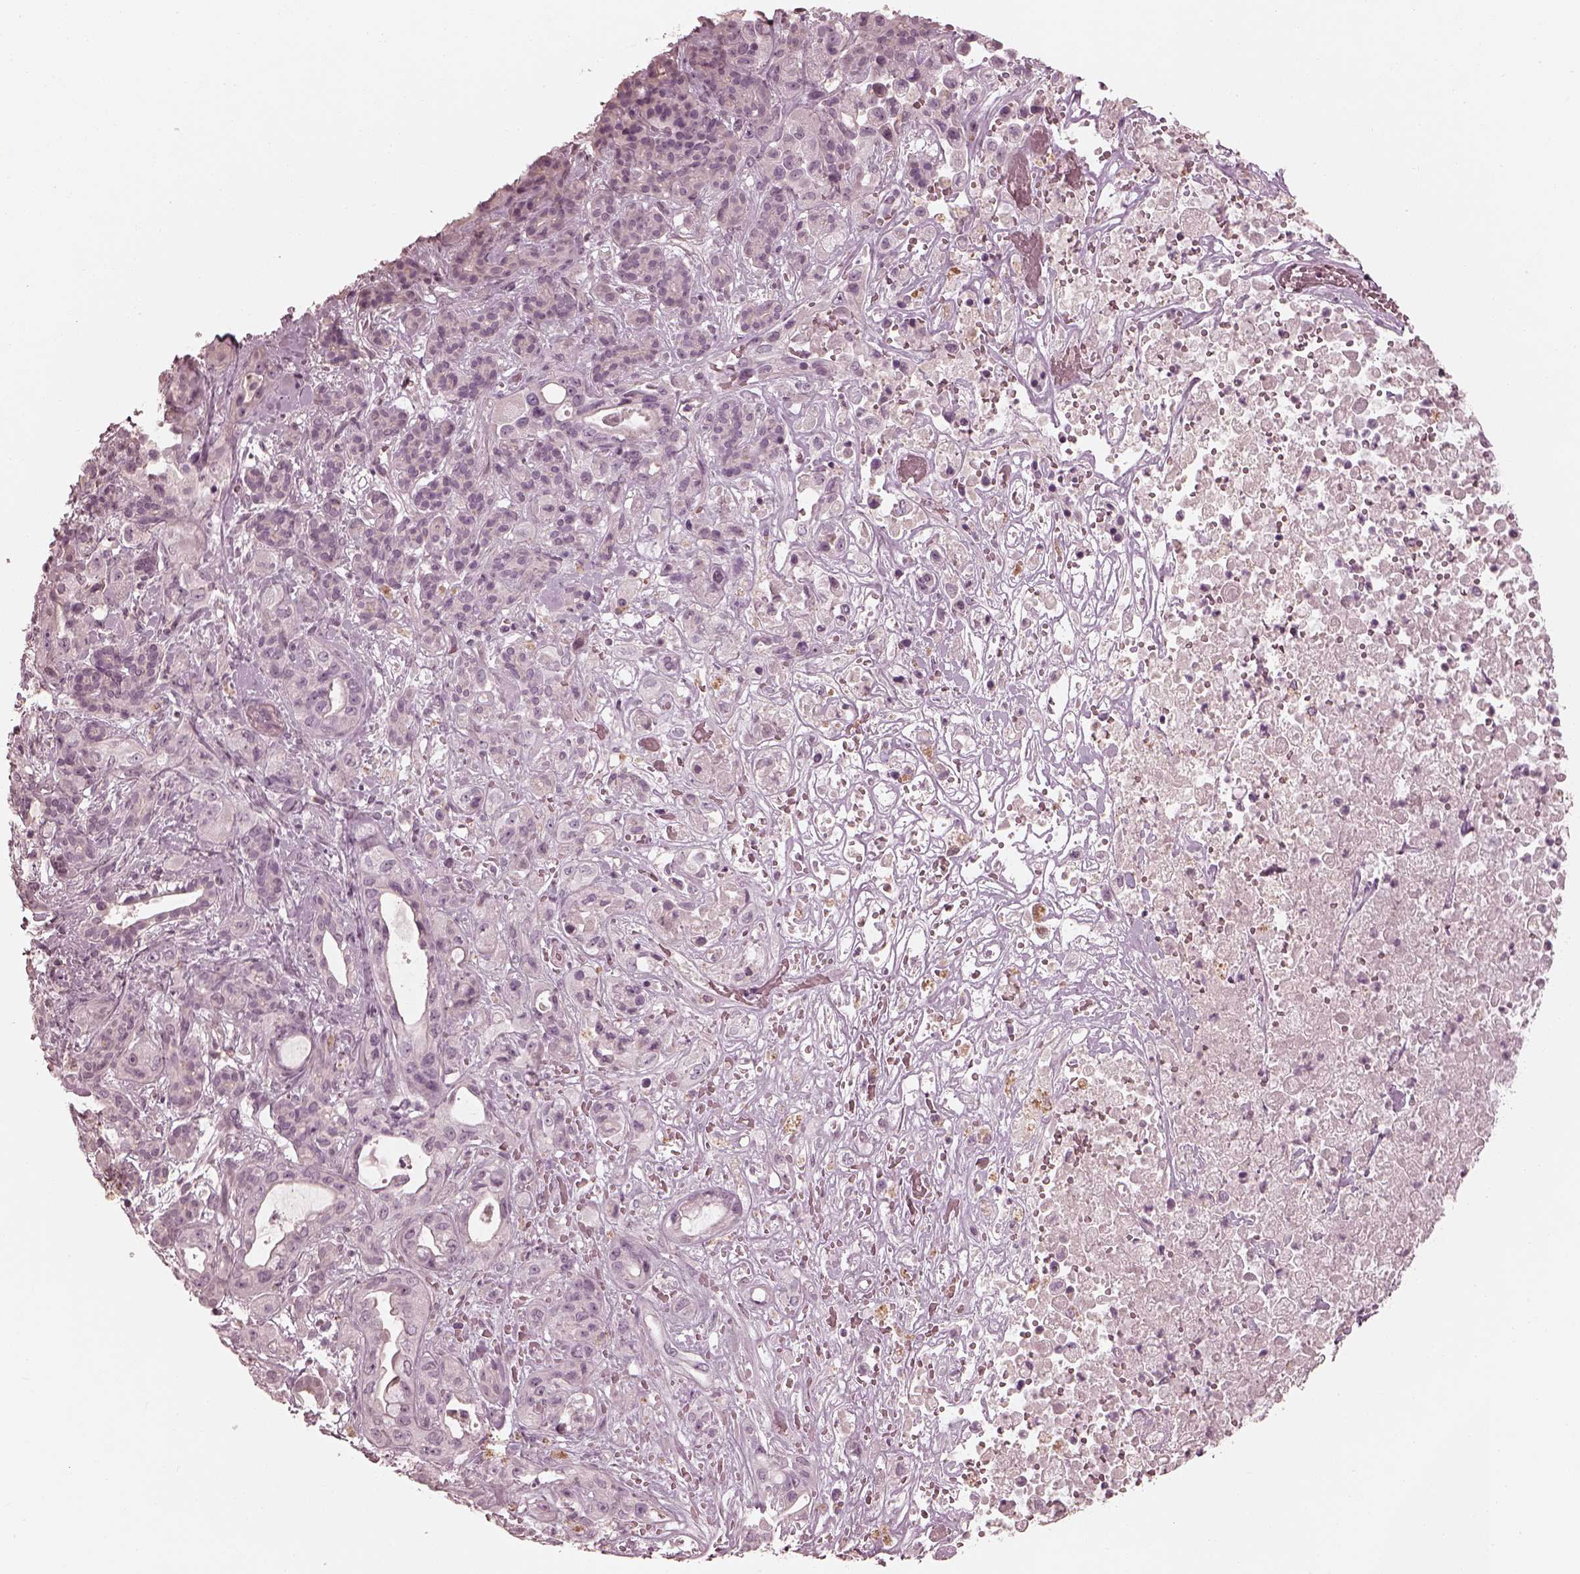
{"staining": {"intensity": "negative", "quantity": "none", "location": "none"}, "tissue": "pancreatic cancer", "cell_type": "Tumor cells", "image_type": "cancer", "snomed": [{"axis": "morphology", "description": "Adenocarcinoma, NOS"}, {"axis": "topography", "description": "Pancreas"}], "caption": "This is a image of immunohistochemistry (IHC) staining of adenocarcinoma (pancreatic), which shows no positivity in tumor cells. The staining was performed using DAB (3,3'-diaminobenzidine) to visualize the protein expression in brown, while the nuclei were stained in blue with hematoxylin (Magnification: 20x).", "gene": "ADRB3", "patient": {"sex": "male", "age": 44}}